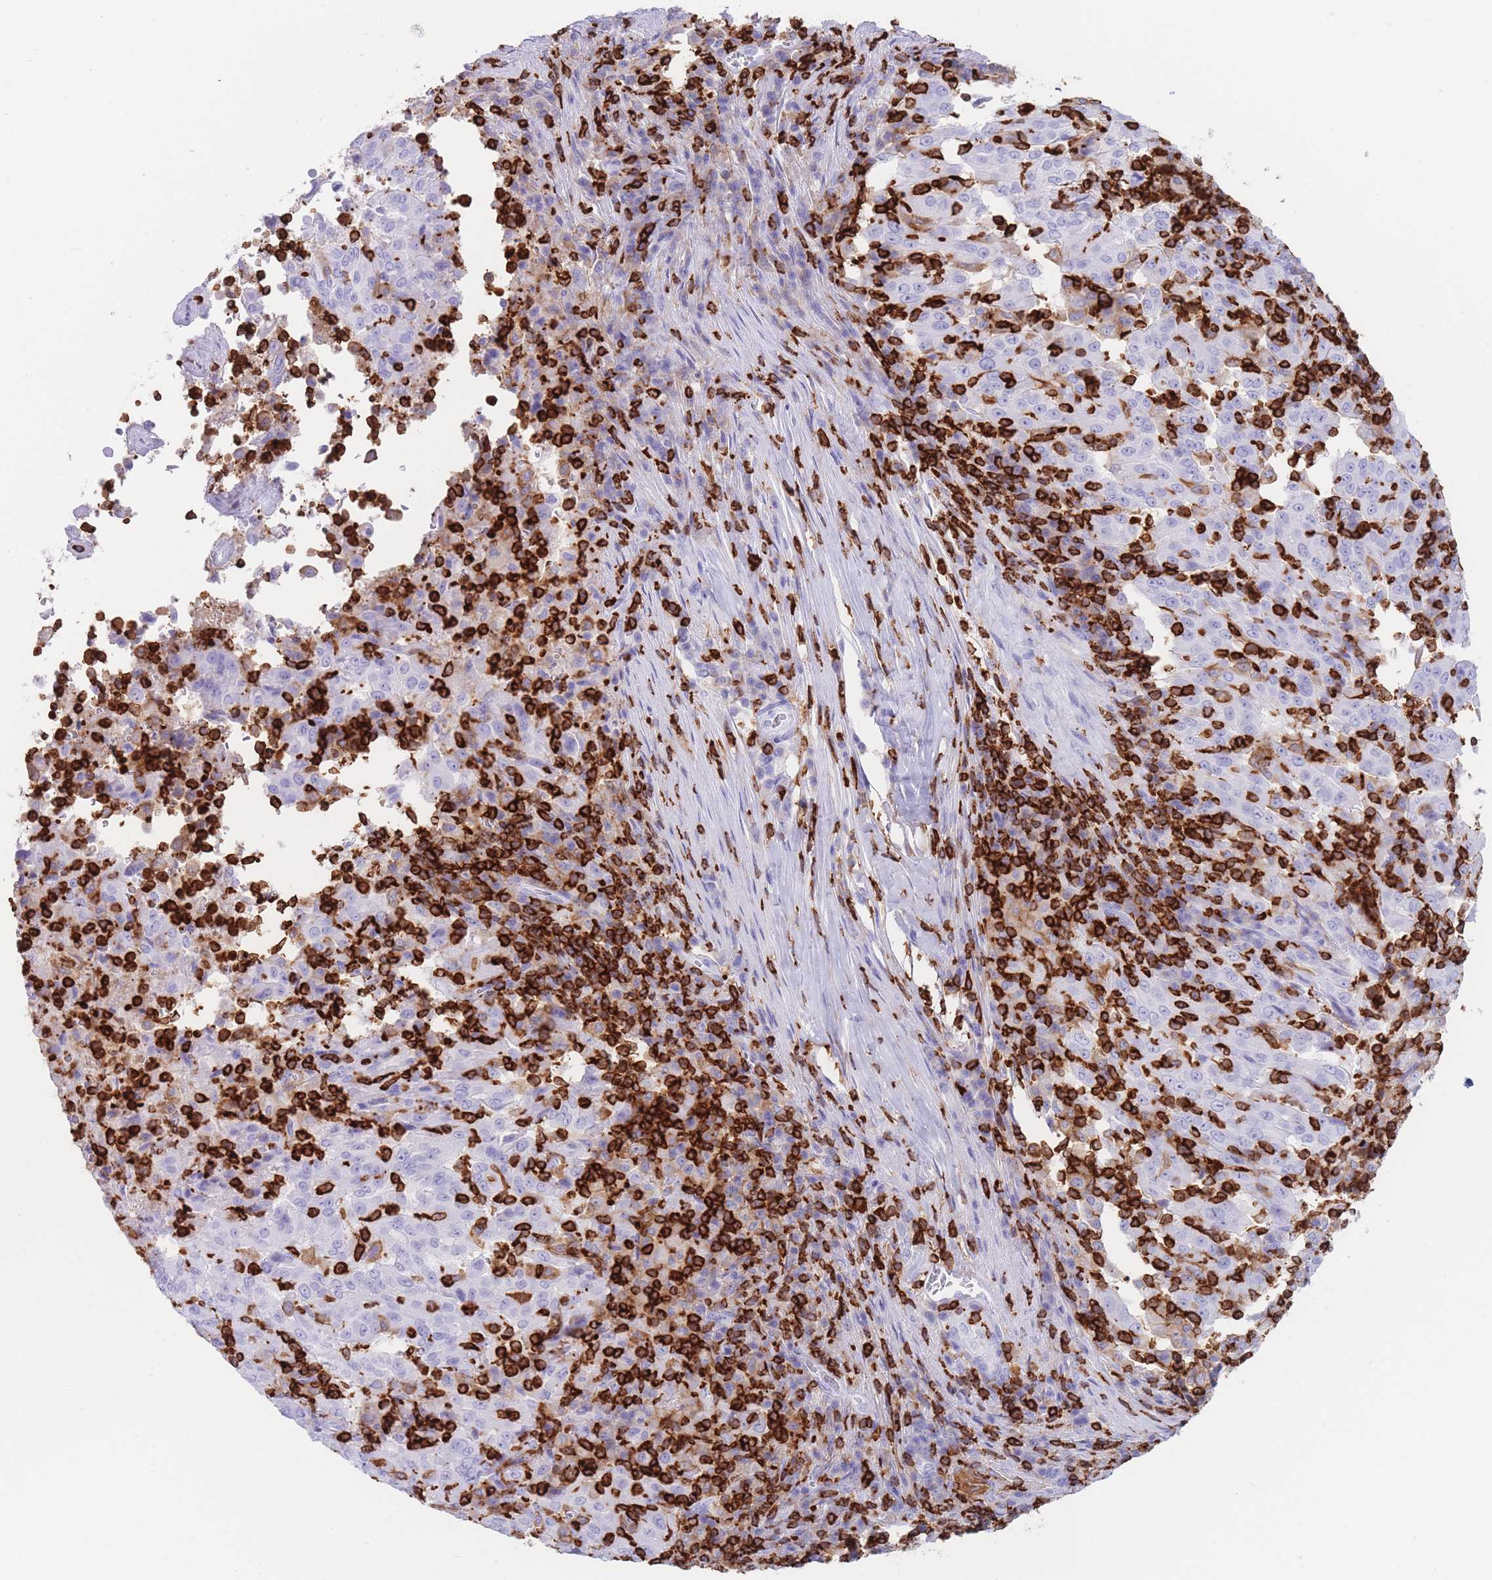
{"staining": {"intensity": "weak", "quantity": "<25%", "location": "cytoplasmic/membranous"}, "tissue": "pancreatic cancer", "cell_type": "Tumor cells", "image_type": "cancer", "snomed": [{"axis": "morphology", "description": "Adenocarcinoma, NOS"}, {"axis": "topography", "description": "Pancreas"}], "caption": "This is an IHC micrograph of pancreatic cancer (adenocarcinoma). There is no staining in tumor cells.", "gene": "CORO1A", "patient": {"sex": "male", "age": 63}}